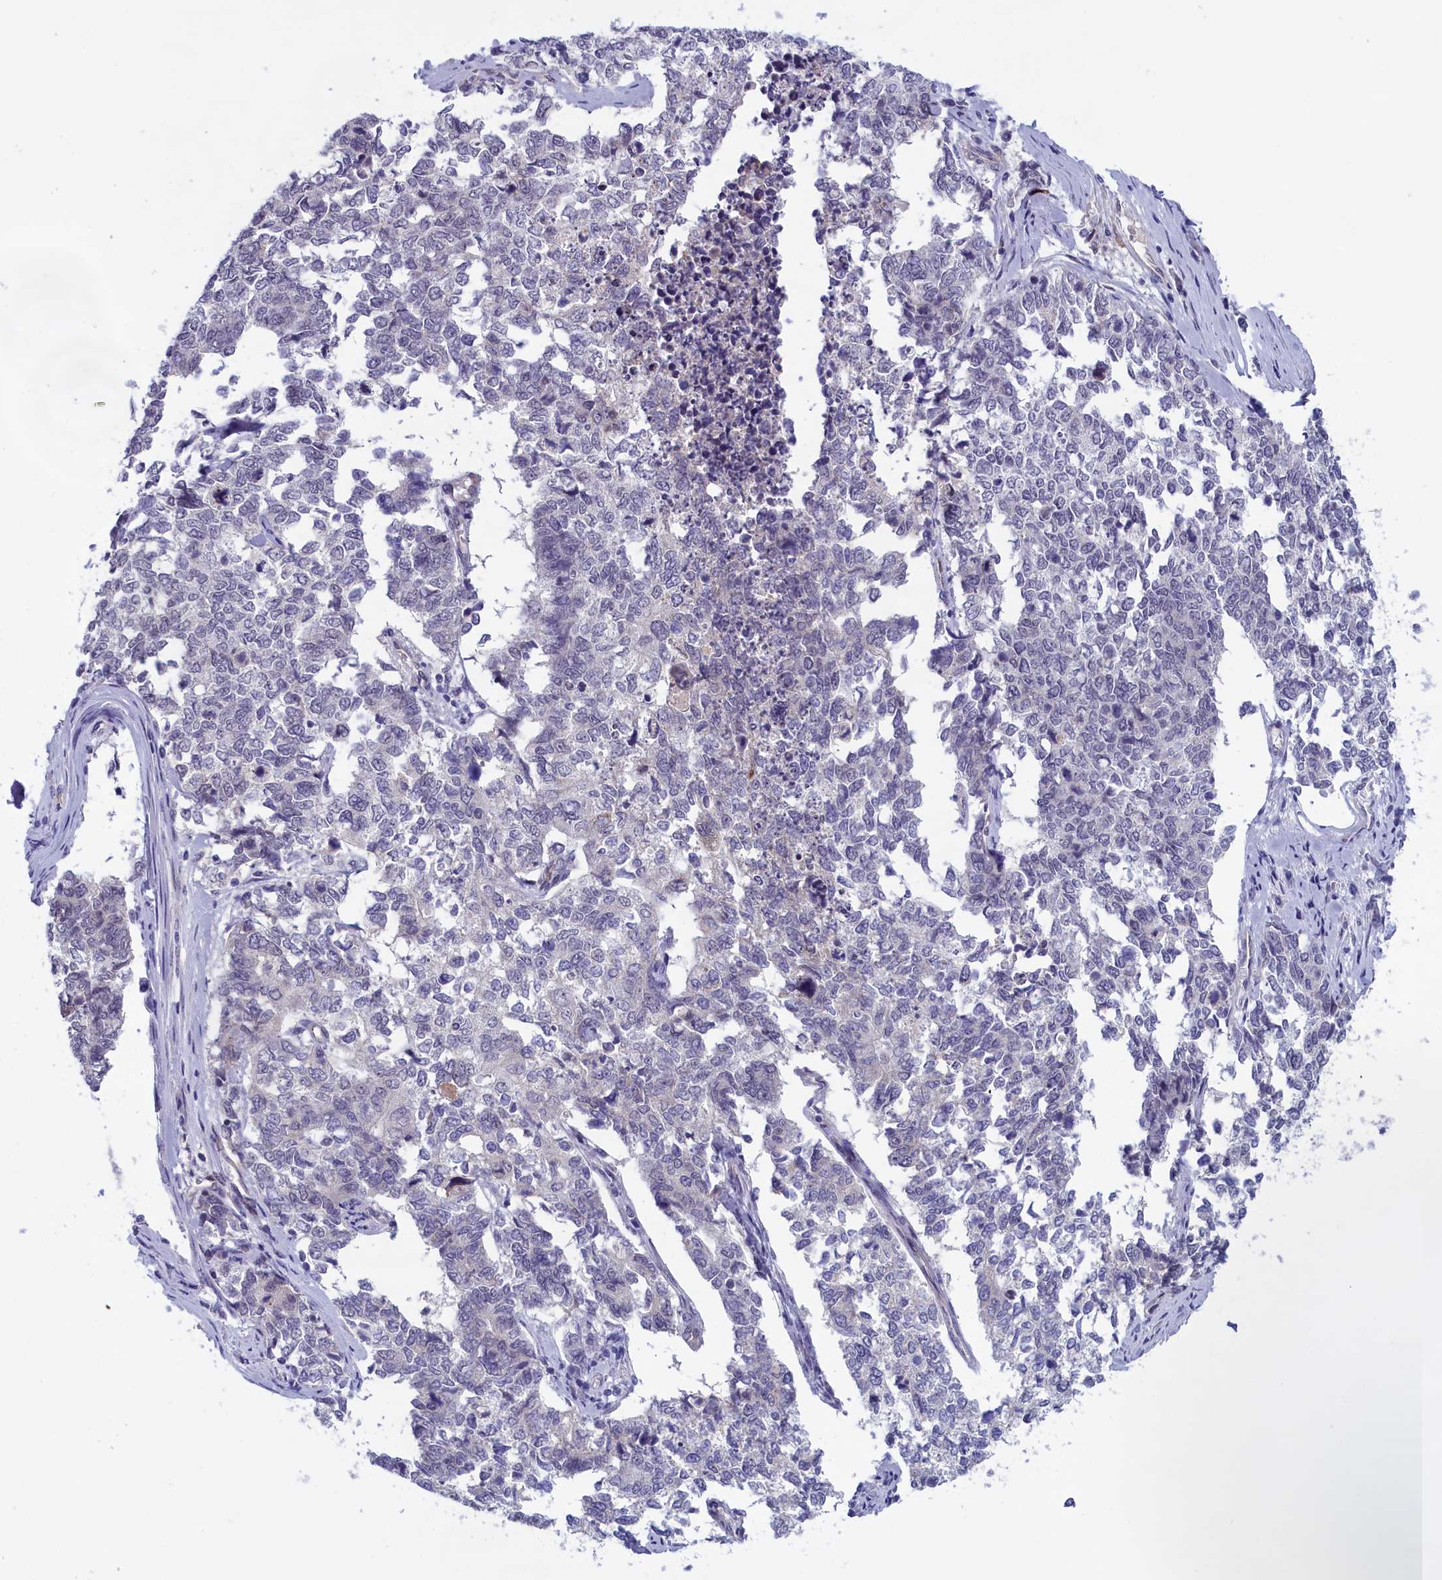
{"staining": {"intensity": "negative", "quantity": "none", "location": "none"}, "tissue": "cervical cancer", "cell_type": "Tumor cells", "image_type": "cancer", "snomed": [{"axis": "morphology", "description": "Squamous cell carcinoma, NOS"}, {"axis": "topography", "description": "Cervix"}], "caption": "There is no significant expression in tumor cells of cervical cancer. (DAB immunohistochemistry (IHC), high magnification).", "gene": "IGFALS", "patient": {"sex": "female", "age": 63}}